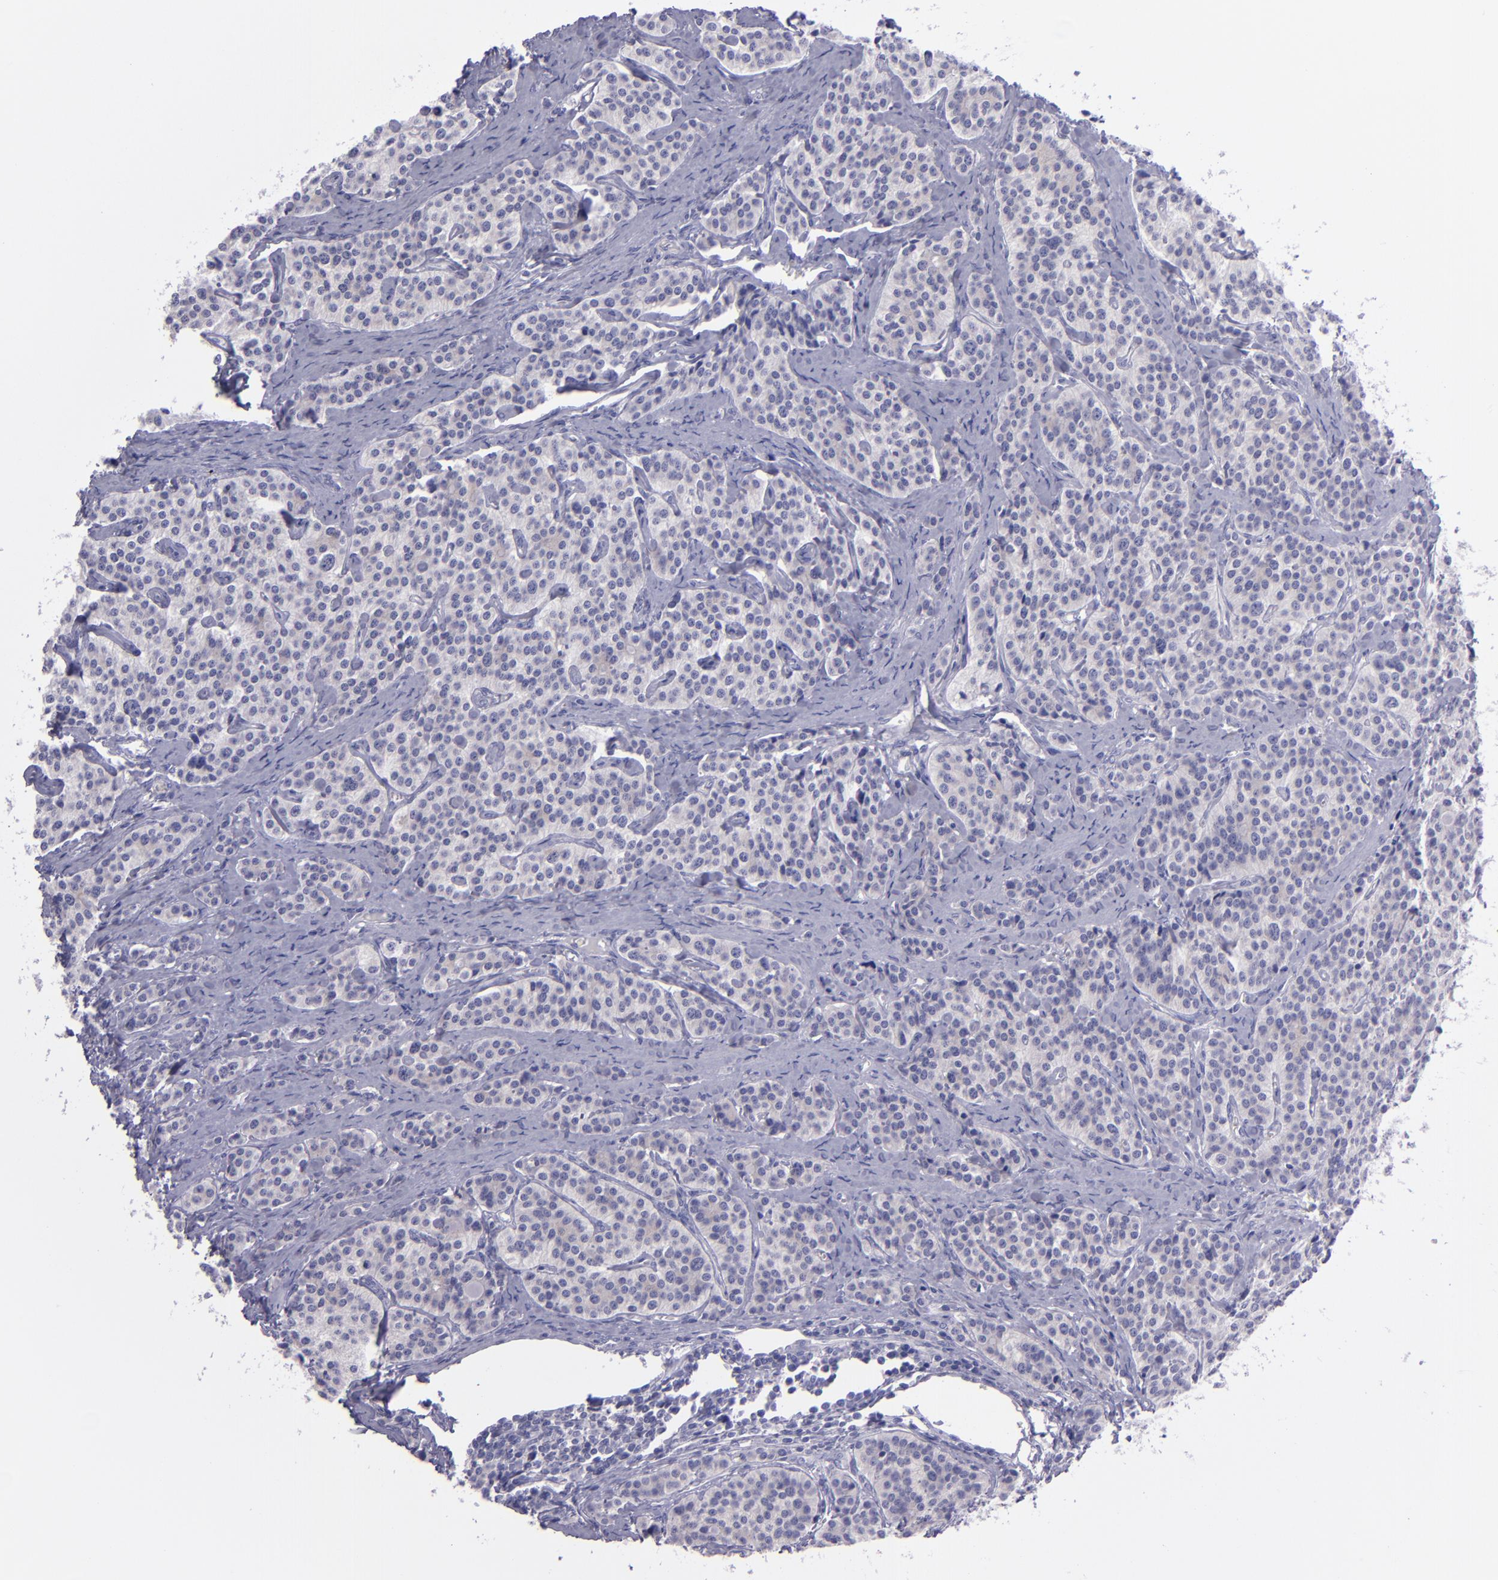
{"staining": {"intensity": "negative", "quantity": "none", "location": "none"}, "tissue": "carcinoid", "cell_type": "Tumor cells", "image_type": "cancer", "snomed": [{"axis": "morphology", "description": "Carcinoid, malignant, NOS"}, {"axis": "topography", "description": "Small intestine"}], "caption": "Immunohistochemical staining of human carcinoid (malignant) displays no significant positivity in tumor cells.", "gene": "TNNT3", "patient": {"sex": "male", "age": 63}}